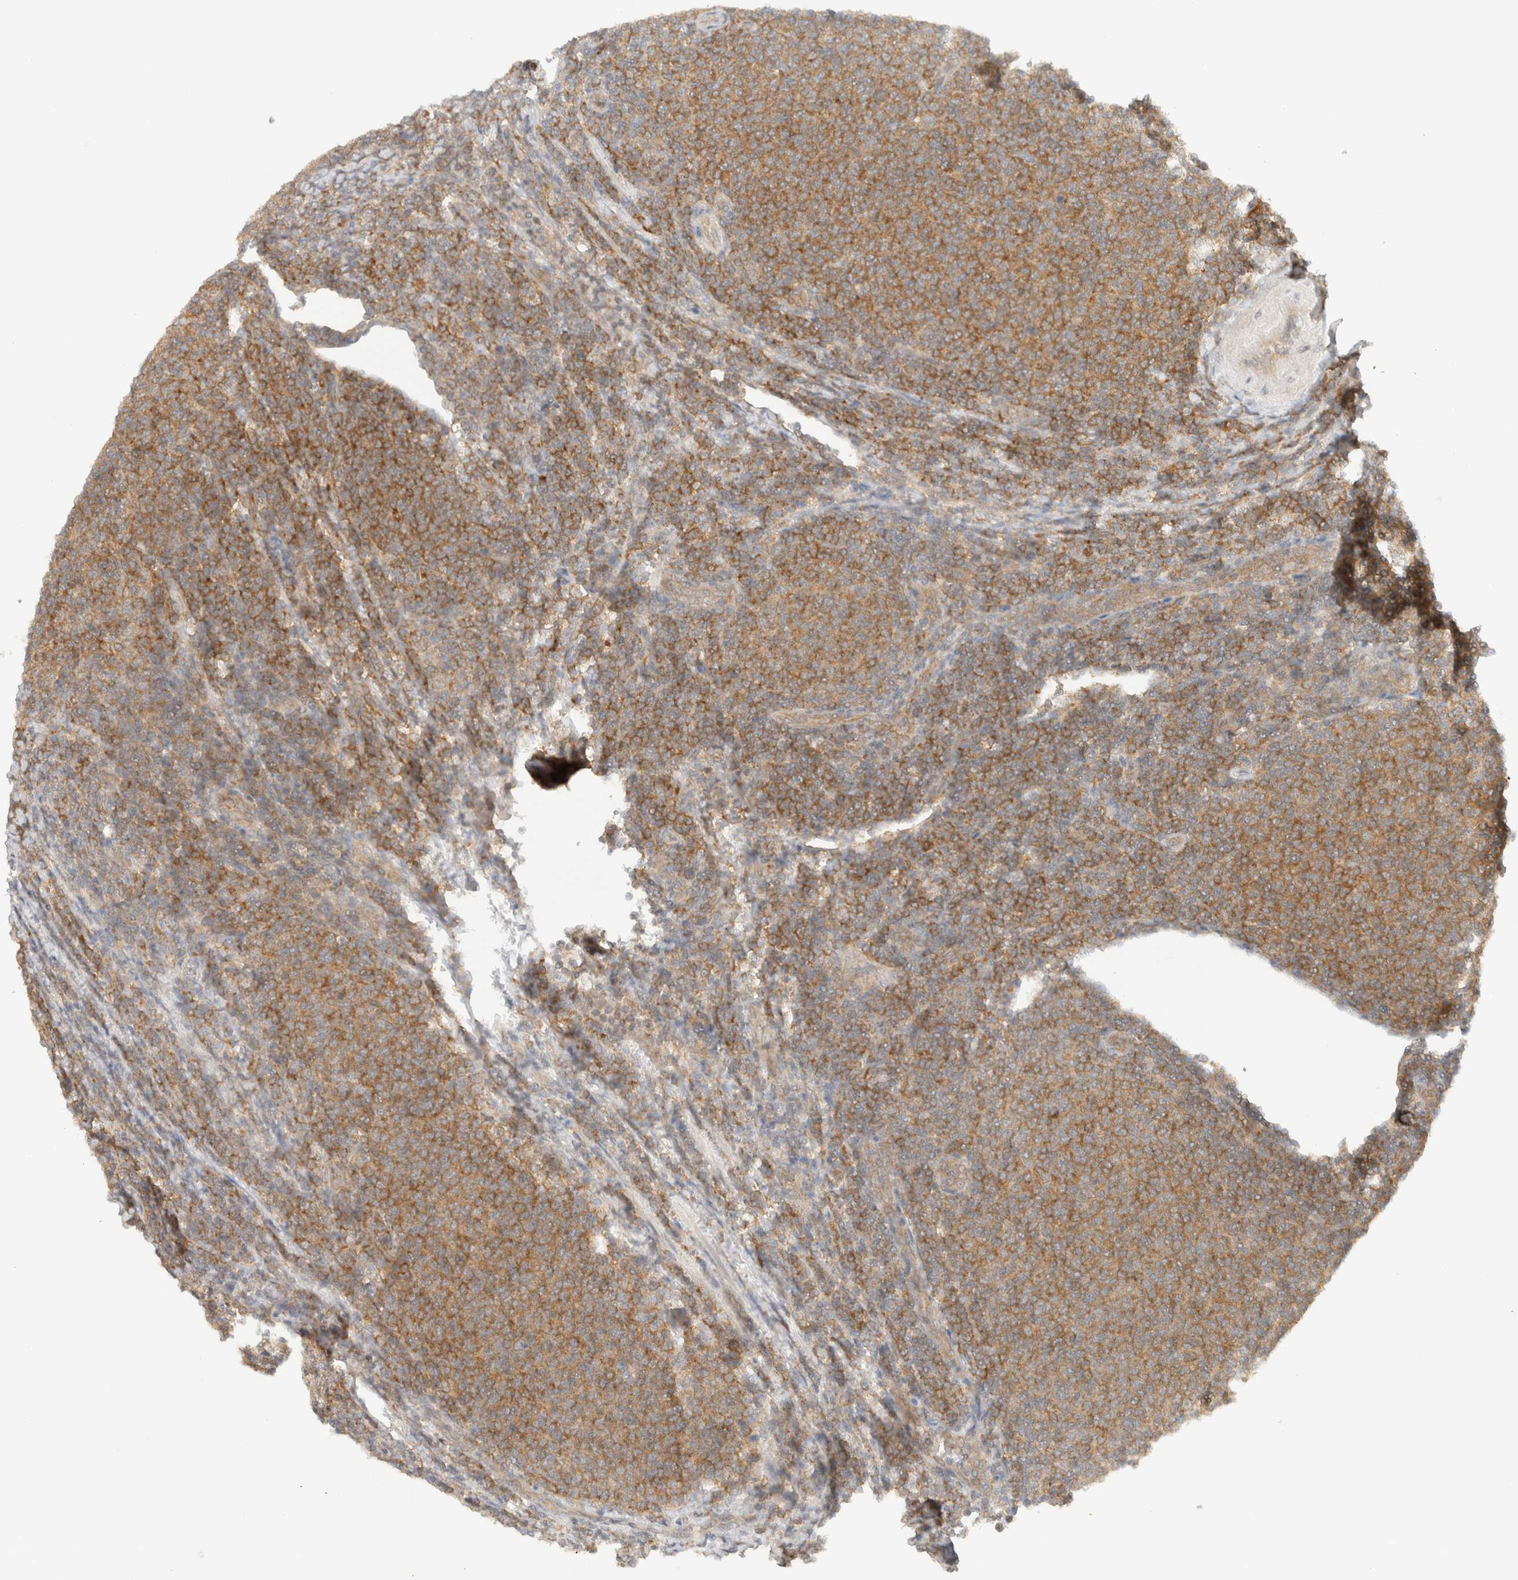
{"staining": {"intensity": "moderate", "quantity": ">75%", "location": "cytoplasmic/membranous"}, "tissue": "lymphoma", "cell_type": "Tumor cells", "image_type": "cancer", "snomed": [{"axis": "morphology", "description": "Malignant lymphoma, non-Hodgkin's type, Low grade"}, {"axis": "topography", "description": "Lymph node"}], "caption": "Malignant lymphoma, non-Hodgkin's type (low-grade) stained with DAB (3,3'-diaminobenzidine) immunohistochemistry (IHC) exhibits medium levels of moderate cytoplasmic/membranous positivity in approximately >75% of tumor cells.", "gene": "ARFGEF2", "patient": {"sex": "male", "age": 66}}